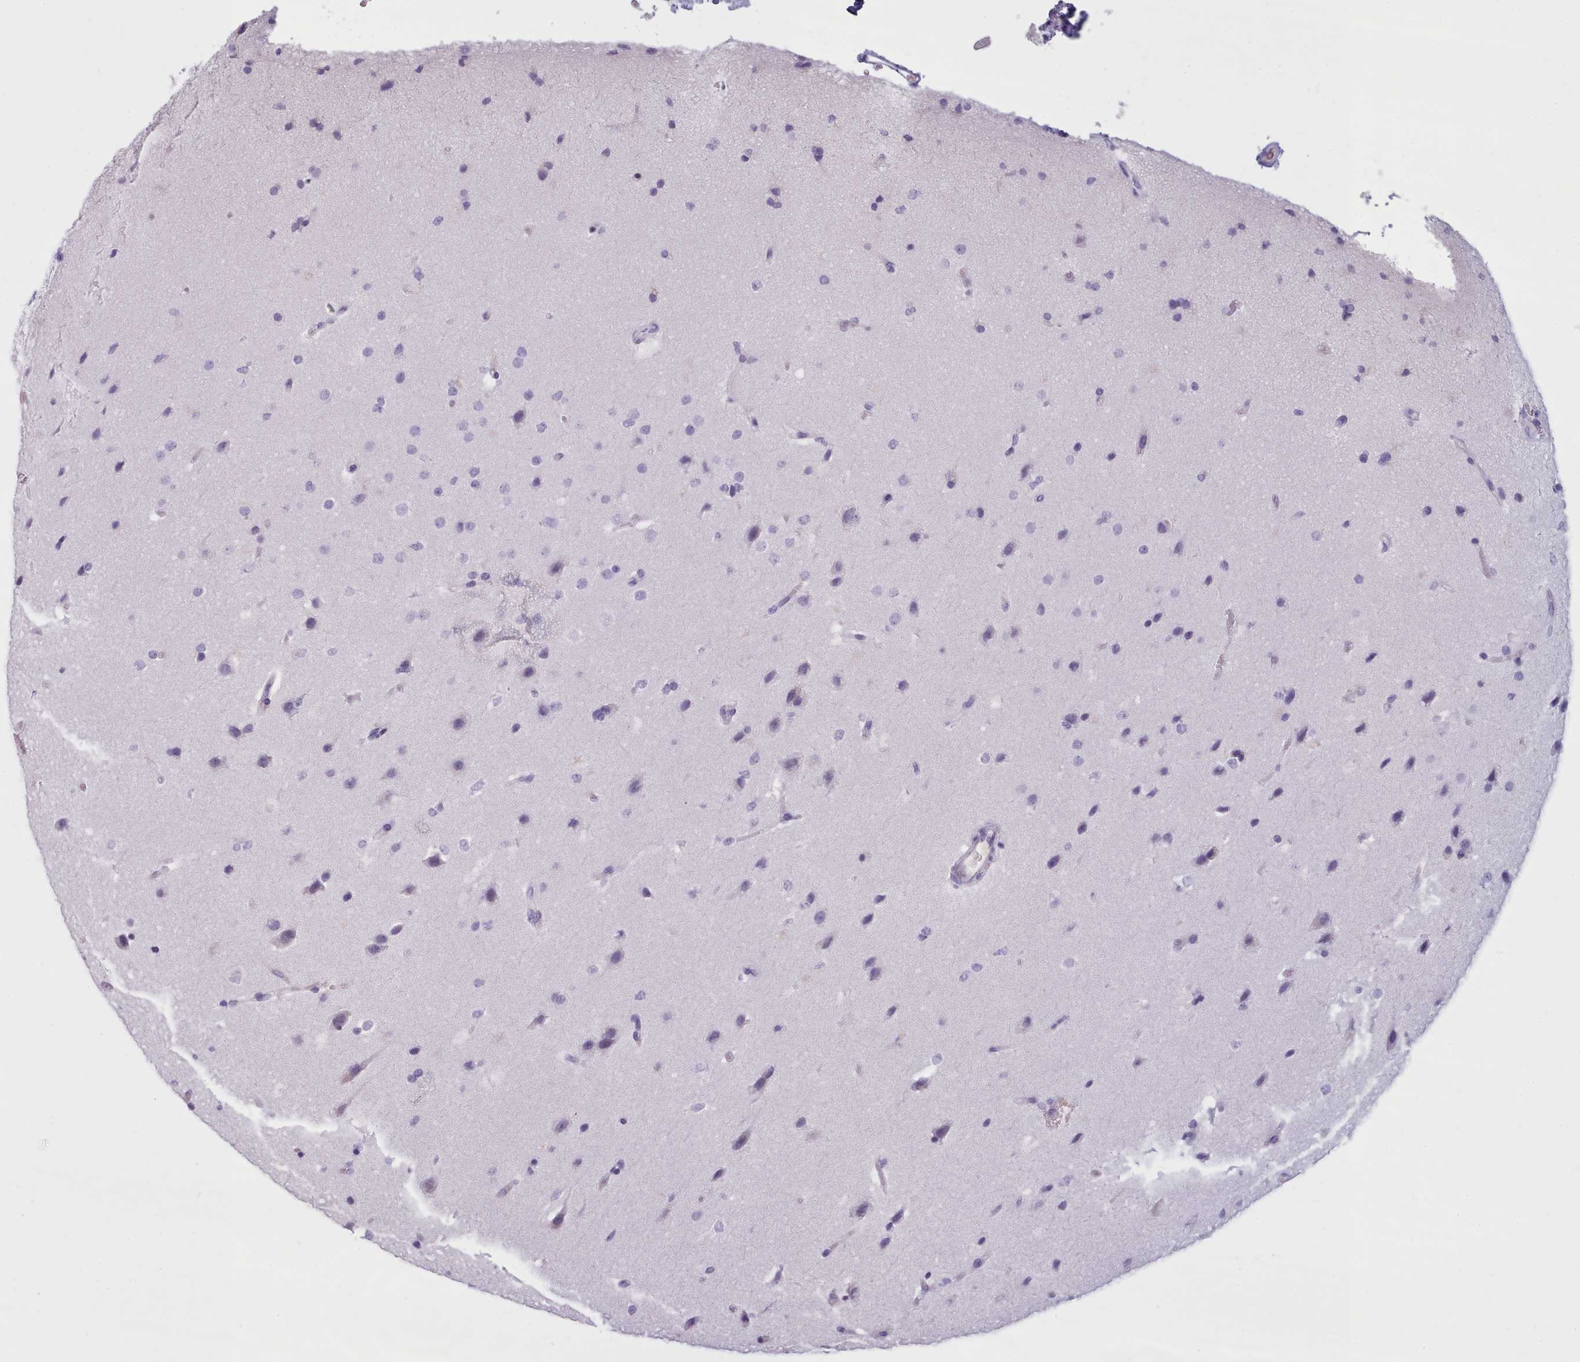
{"staining": {"intensity": "negative", "quantity": "none", "location": "none"}, "tissue": "glioma", "cell_type": "Tumor cells", "image_type": "cancer", "snomed": [{"axis": "morphology", "description": "Glioma, malignant, Low grade"}, {"axis": "topography", "description": "Brain"}], "caption": "A histopathology image of human low-grade glioma (malignant) is negative for staining in tumor cells.", "gene": "ZNF43", "patient": {"sex": "female", "age": 37}}